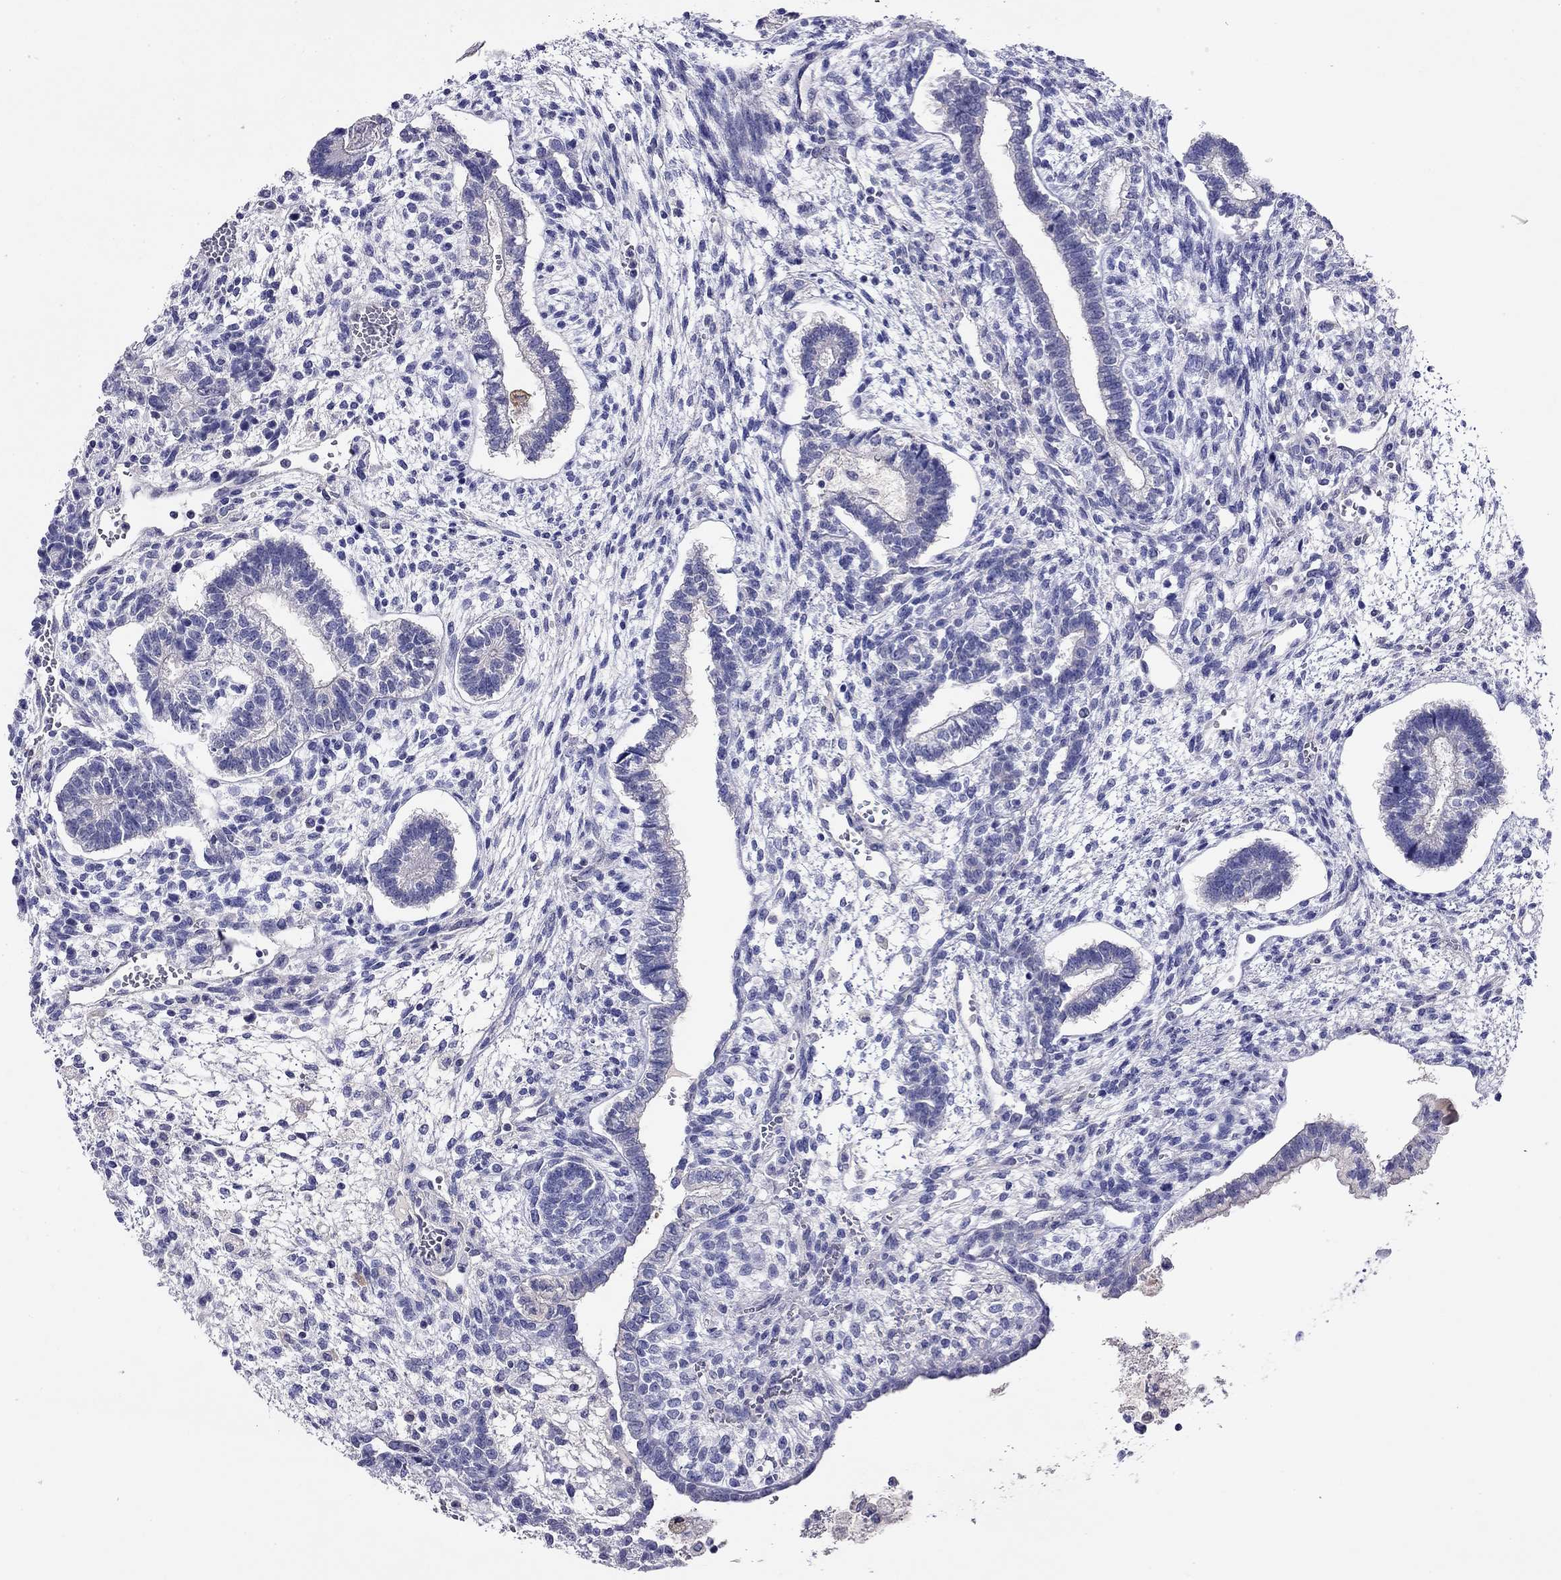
{"staining": {"intensity": "negative", "quantity": "none", "location": "none"}, "tissue": "testis cancer", "cell_type": "Tumor cells", "image_type": "cancer", "snomed": [{"axis": "morphology", "description": "Carcinoma, Embryonal, NOS"}, {"axis": "topography", "description": "Testis"}], "caption": "Human testis cancer (embryonal carcinoma) stained for a protein using immunohistochemistry (IHC) displays no positivity in tumor cells.", "gene": "CAPNS2", "patient": {"sex": "male", "age": 37}}